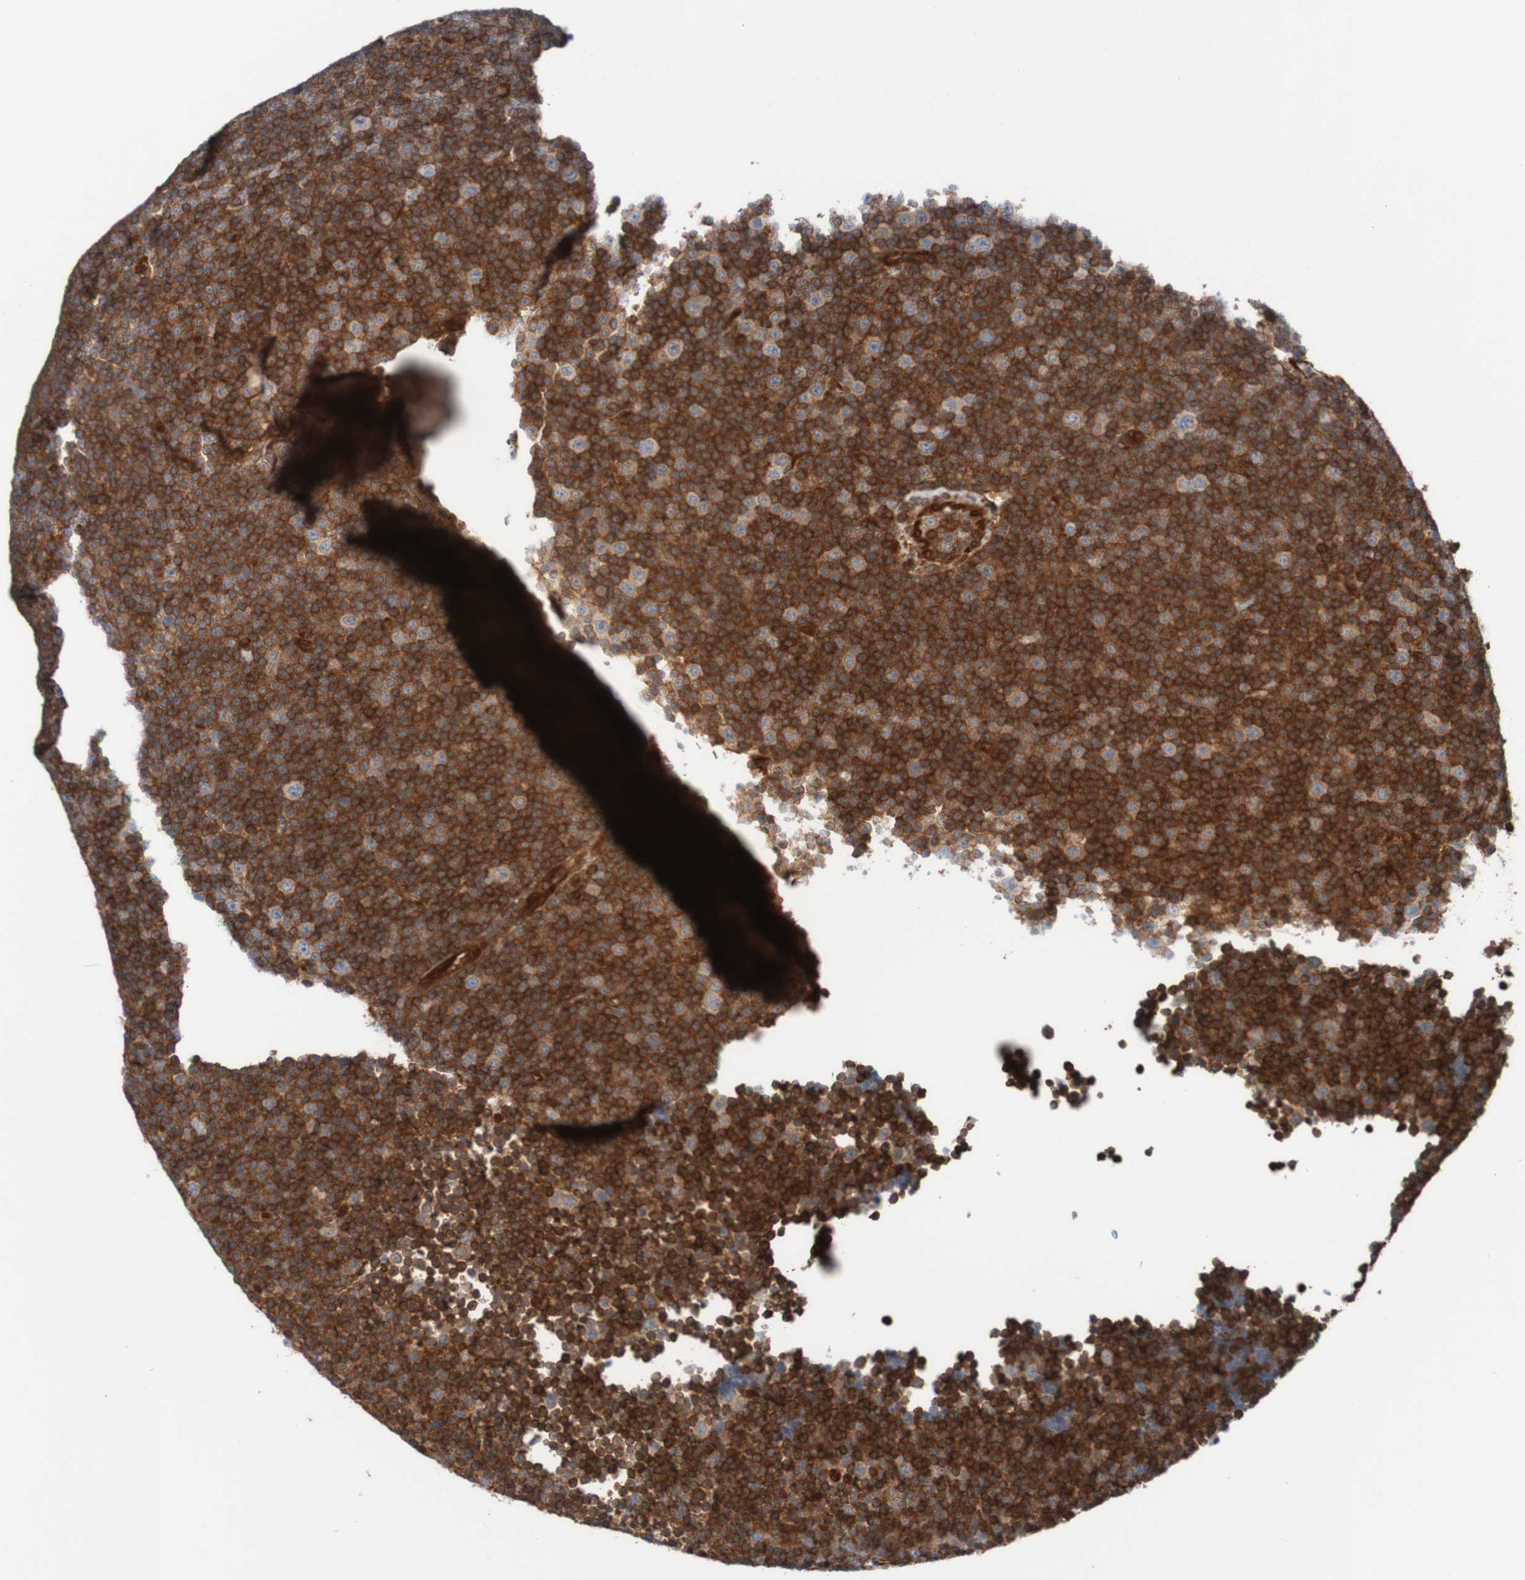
{"staining": {"intensity": "strong", "quantity": ">75%", "location": "cytoplasmic/membranous"}, "tissue": "lymphoma", "cell_type": "Tumor cells", "image_type": "cancer", "snomed": [{"axis": "morphology", "description": "Malignant lymphoma, non-Hodgkin's type, Low grade"}, {"axis": "topography", "description": "Lymph node"}], "caption": "An image of lymphoma stained for a protein demonstrates strong cytoplasmic/membranous brown staining in tumor cells.", "gene": "RIGI", "patient": {"sex": "female", "age": 67}}